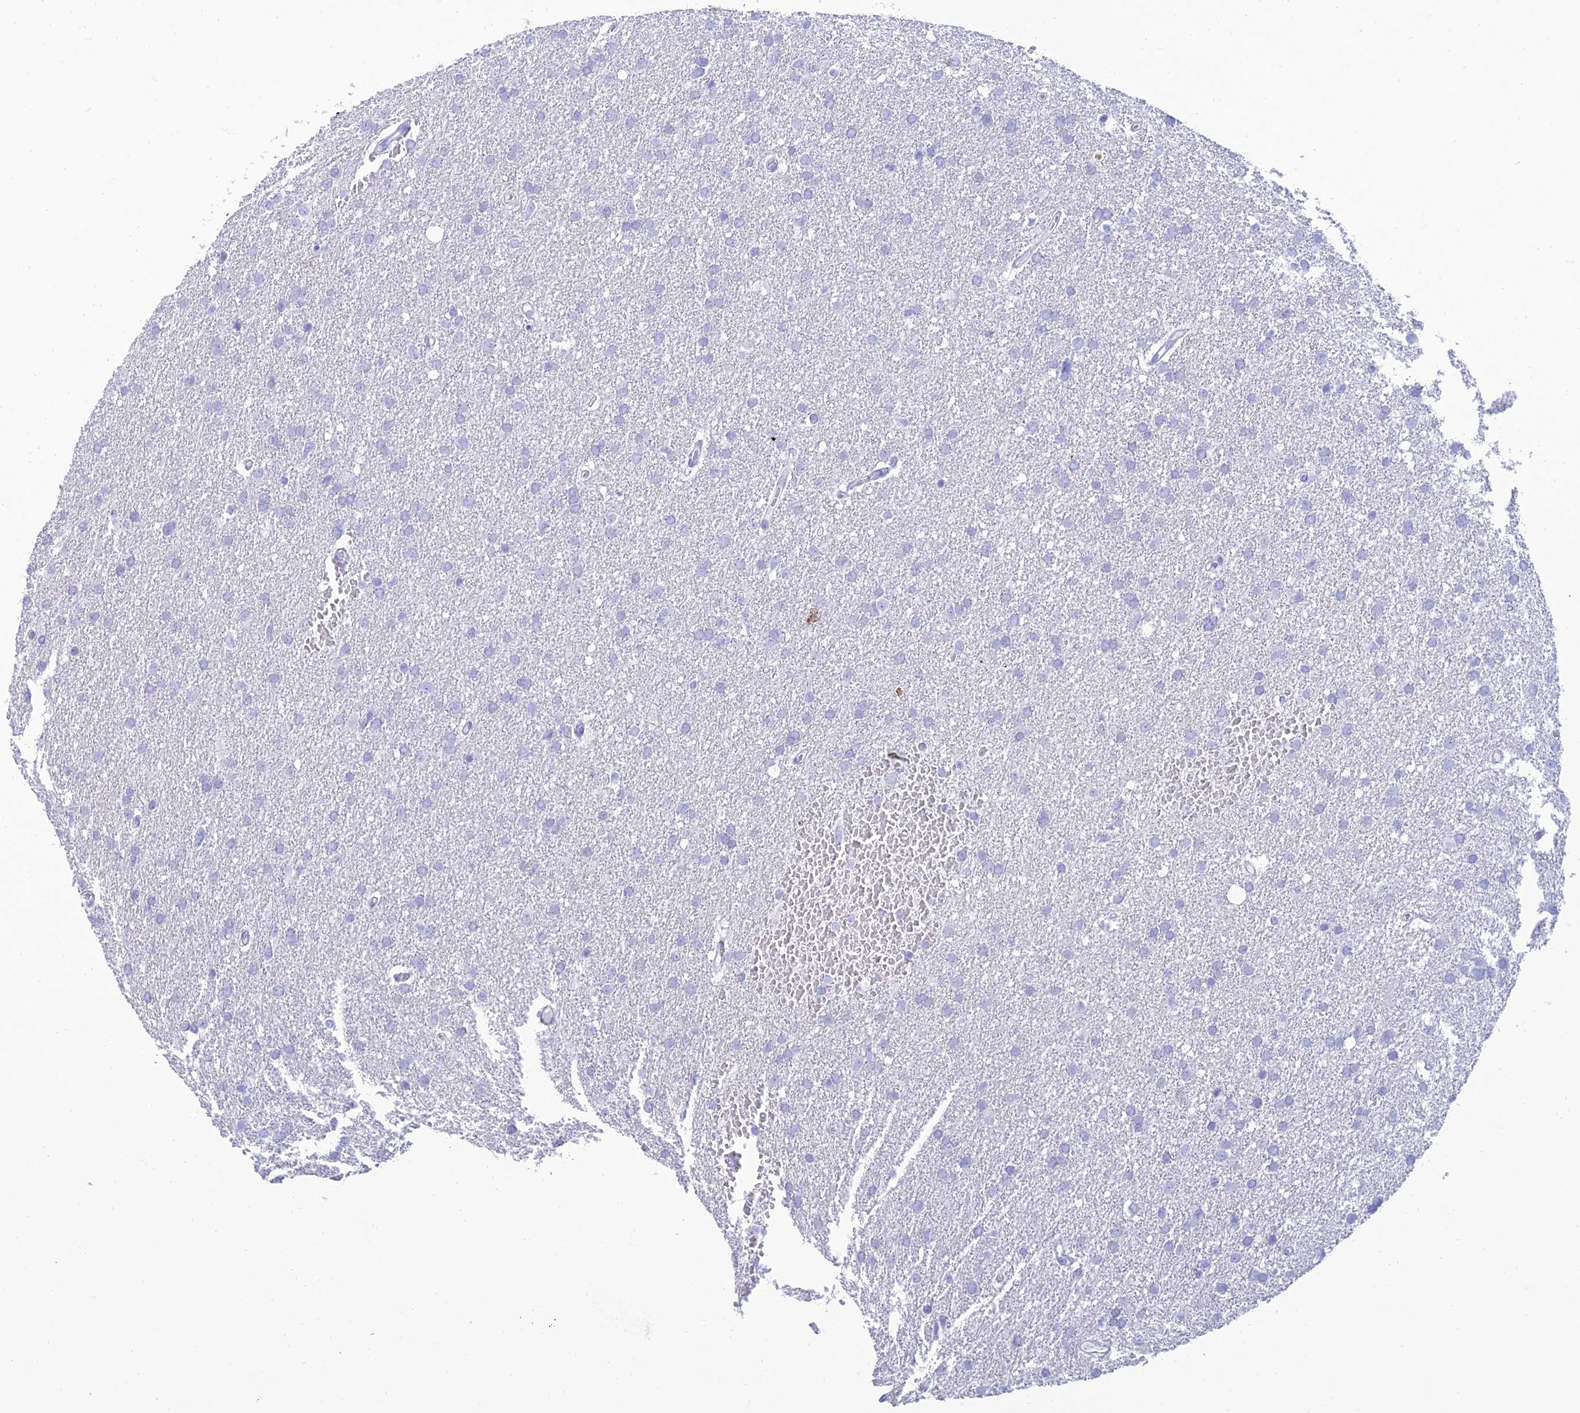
{"staining": {"intensity": "negative", "quantity": "none", "location": "none"}, "tissue": "glioma", "cell_type": "Tumor cells", "image_type": "cancer", "snomed": [{"axis": "morphology", "description": "Glioma, malignant, High grade"}, {"axis": "topography", "description": "Cerebral cortex"}], "caption": "Image shows no significant protein staining in tumor cells of glioma.", "gene": "MAL2", "patient": {"sex": "female", "age": 36}}